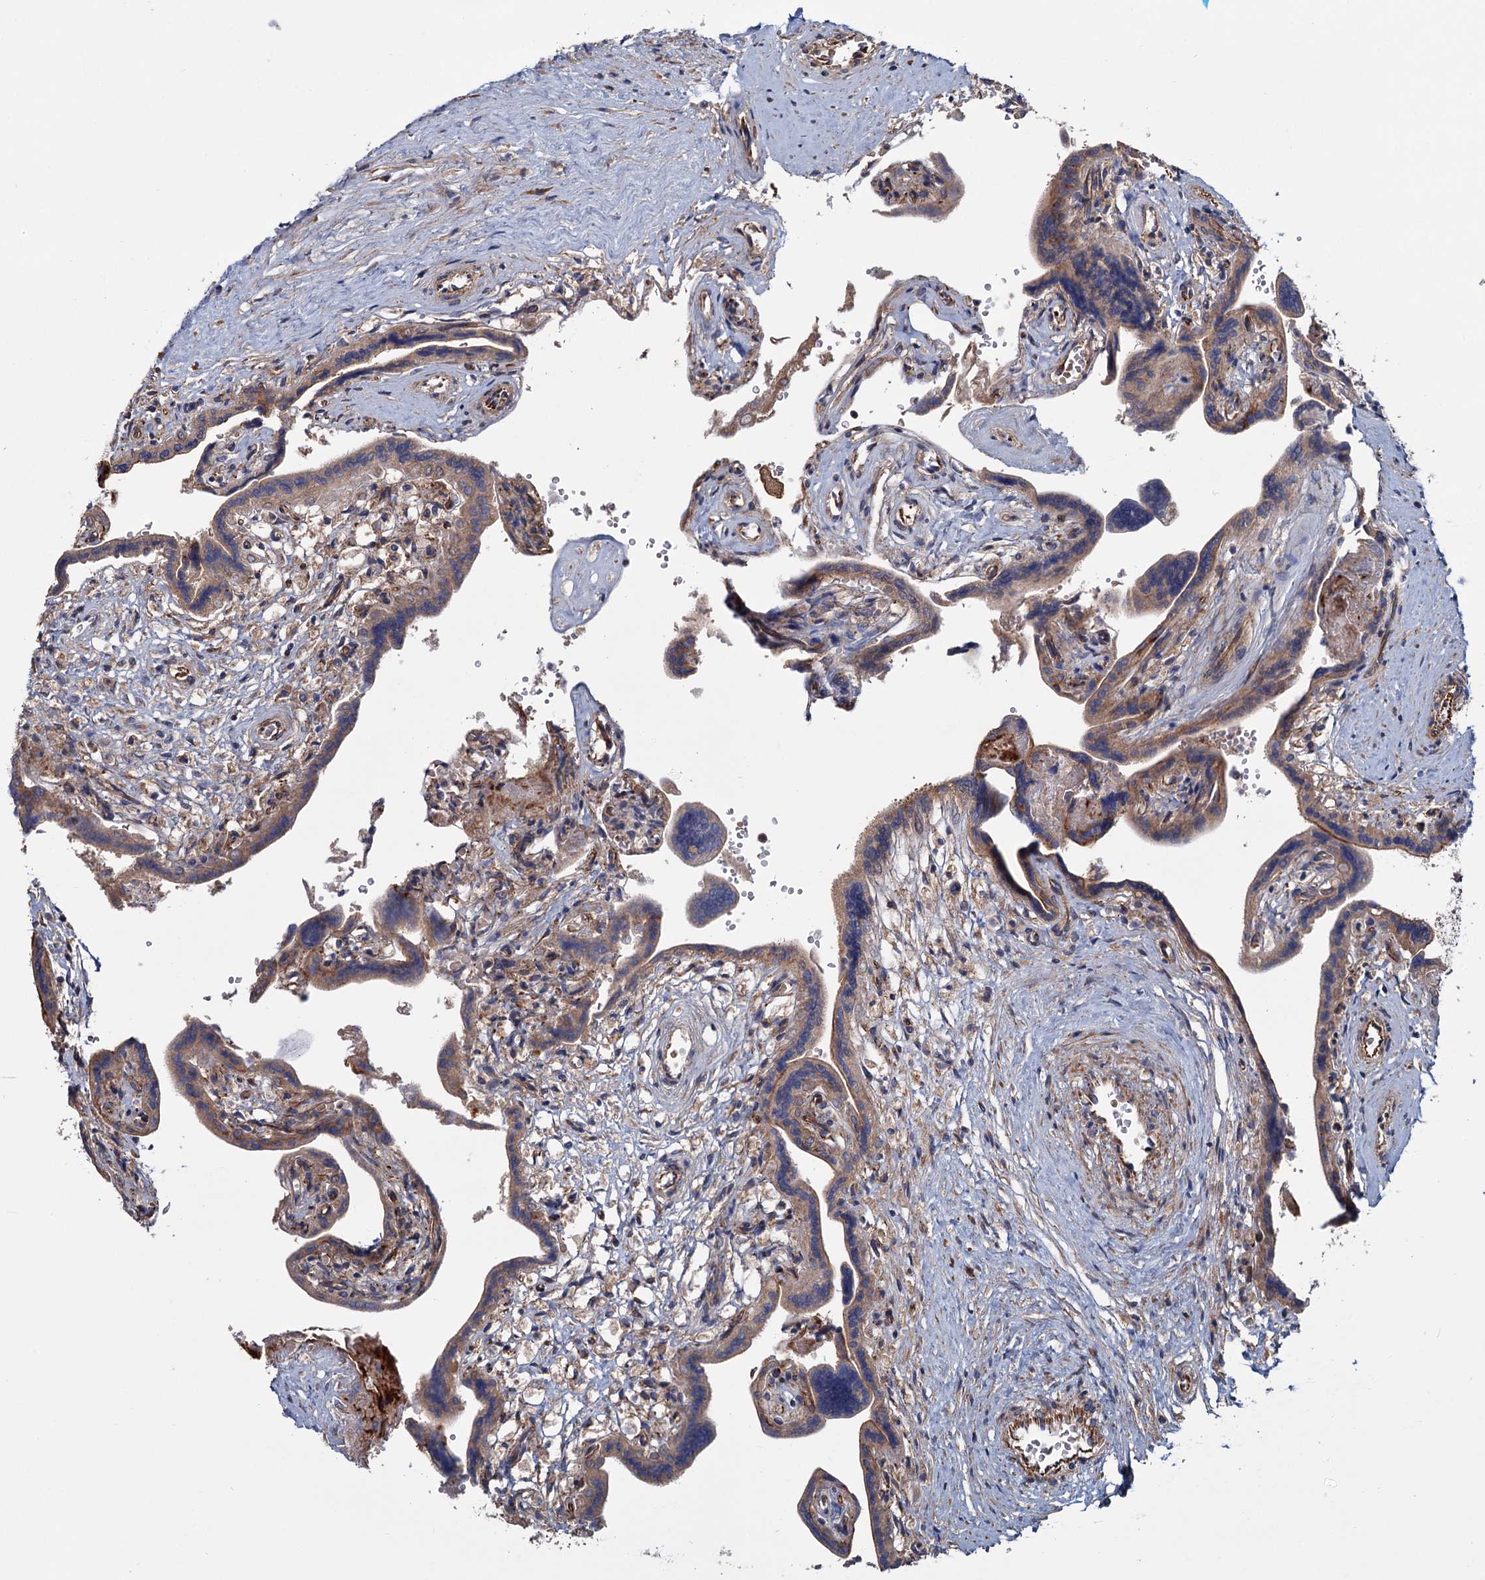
{"staining": {"intensity": "moderate", "quantity": ">75%", "location": "cytoplasmic/membranous"}, "tissue": "placenta", "cell_type": "Trophoblastic cells", "image_type": "normal", "snomed": [{"axis": "morphology", "description": "Normal tissue, NOS"}, {"axis": "topography", "description": "Placenta"}], "caption": "Trophoblastic cells exhibit moderate cytoplasmic/membranous staining in about >75% of cells in unremarkable placenta. (DAB (3,3'-diaminobenzidine) IHC with brightfield microscopy, high magnification).", "gene": "MTRR", "patient": {"sex": "female", "age": 37}}